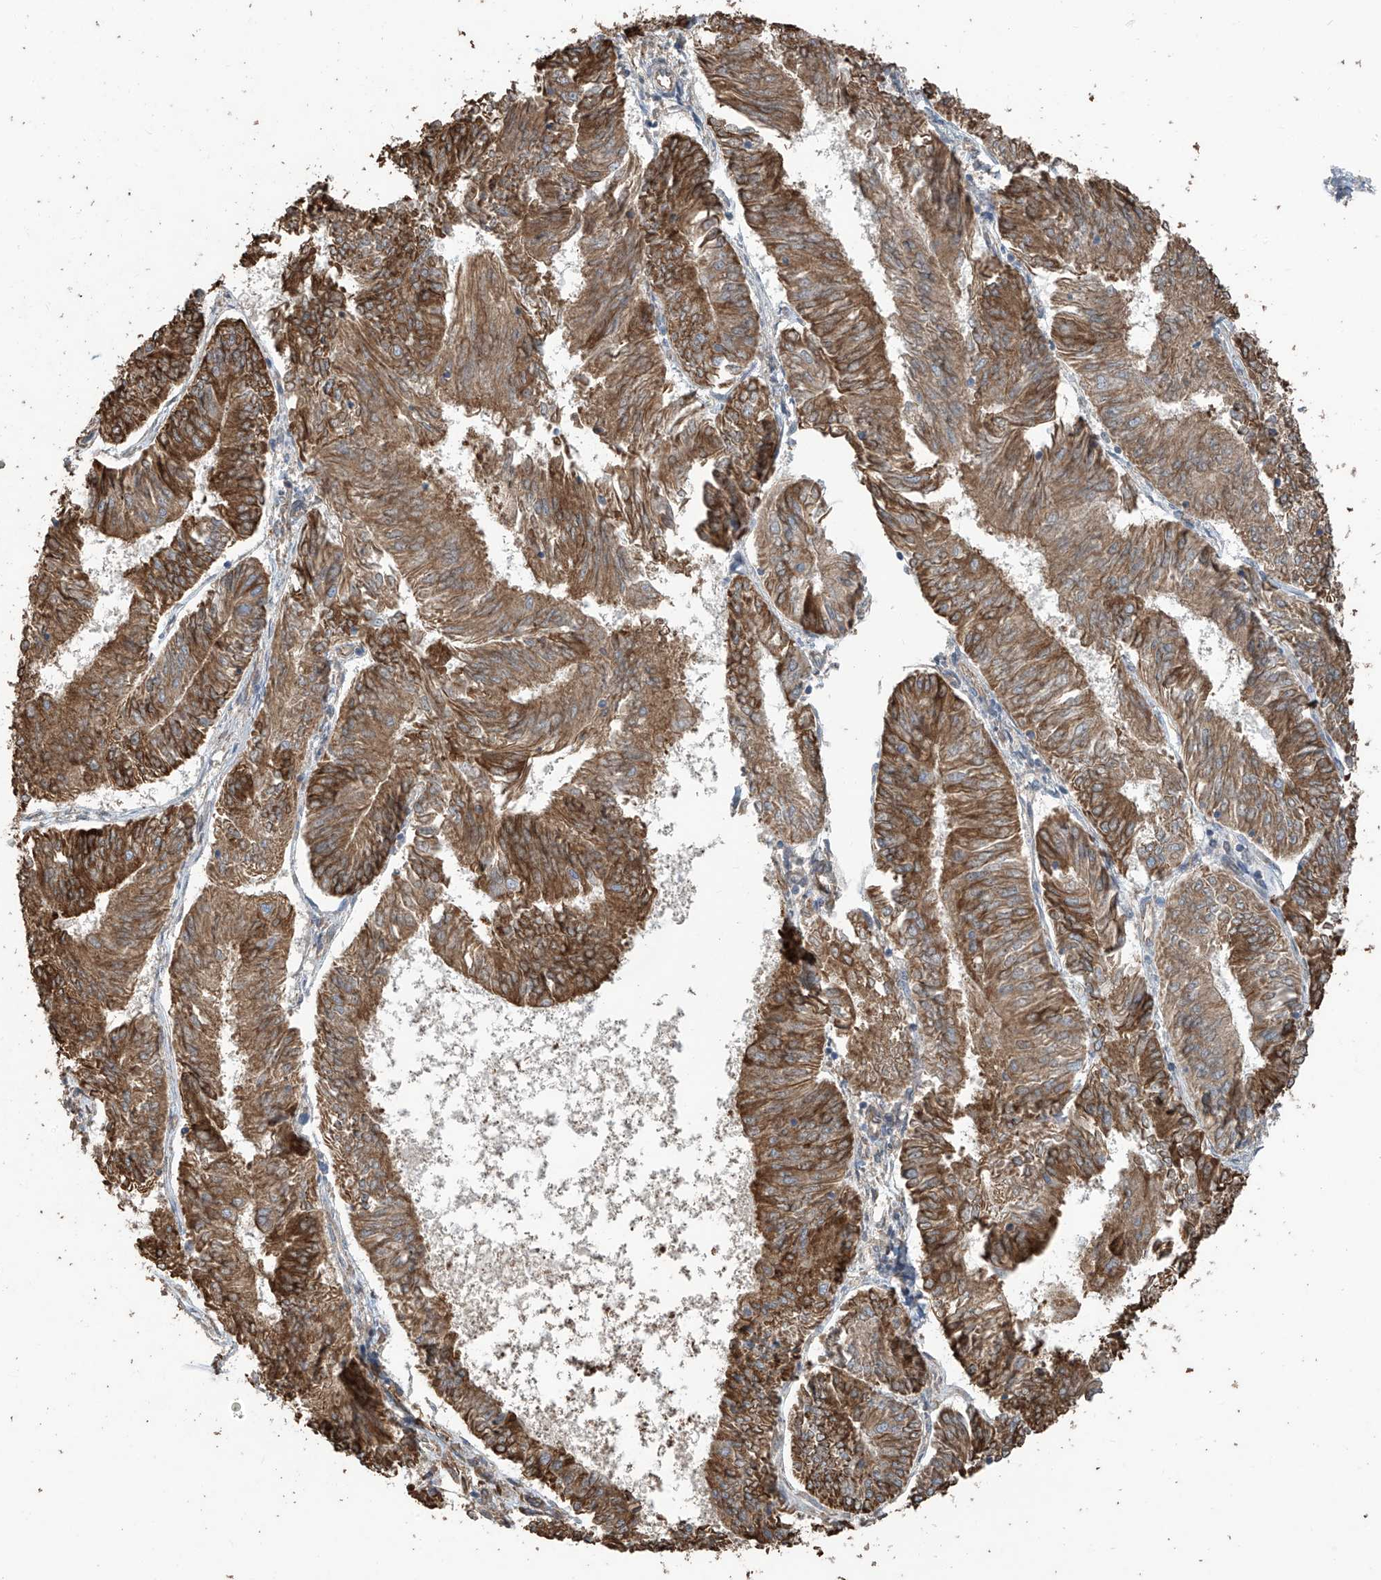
{"staining": {"intensity": "moderate", "quantity": ">75%", "location": "cytoplasmic/membranous"}, "tissue": "endometrial cancer", "cell_type": "Tumor cells", "image_type": "cancer", "snomed": [{"axis": "morphology", "description": "Adenocarcinoma, NOS"}, {"axis": "topography", "description": "Endometrium"}], "caption": "Immunohistochemistry of endometrial cancer demonstrates medium levels of moderate cytoplasmic/membranous staining in about >75% of tumor cells. (brown staining indicates protein expression, while blue staining denotes nuclei).", "gene": "AGBL5", "patient": {"sex": "female", "age": 58}}